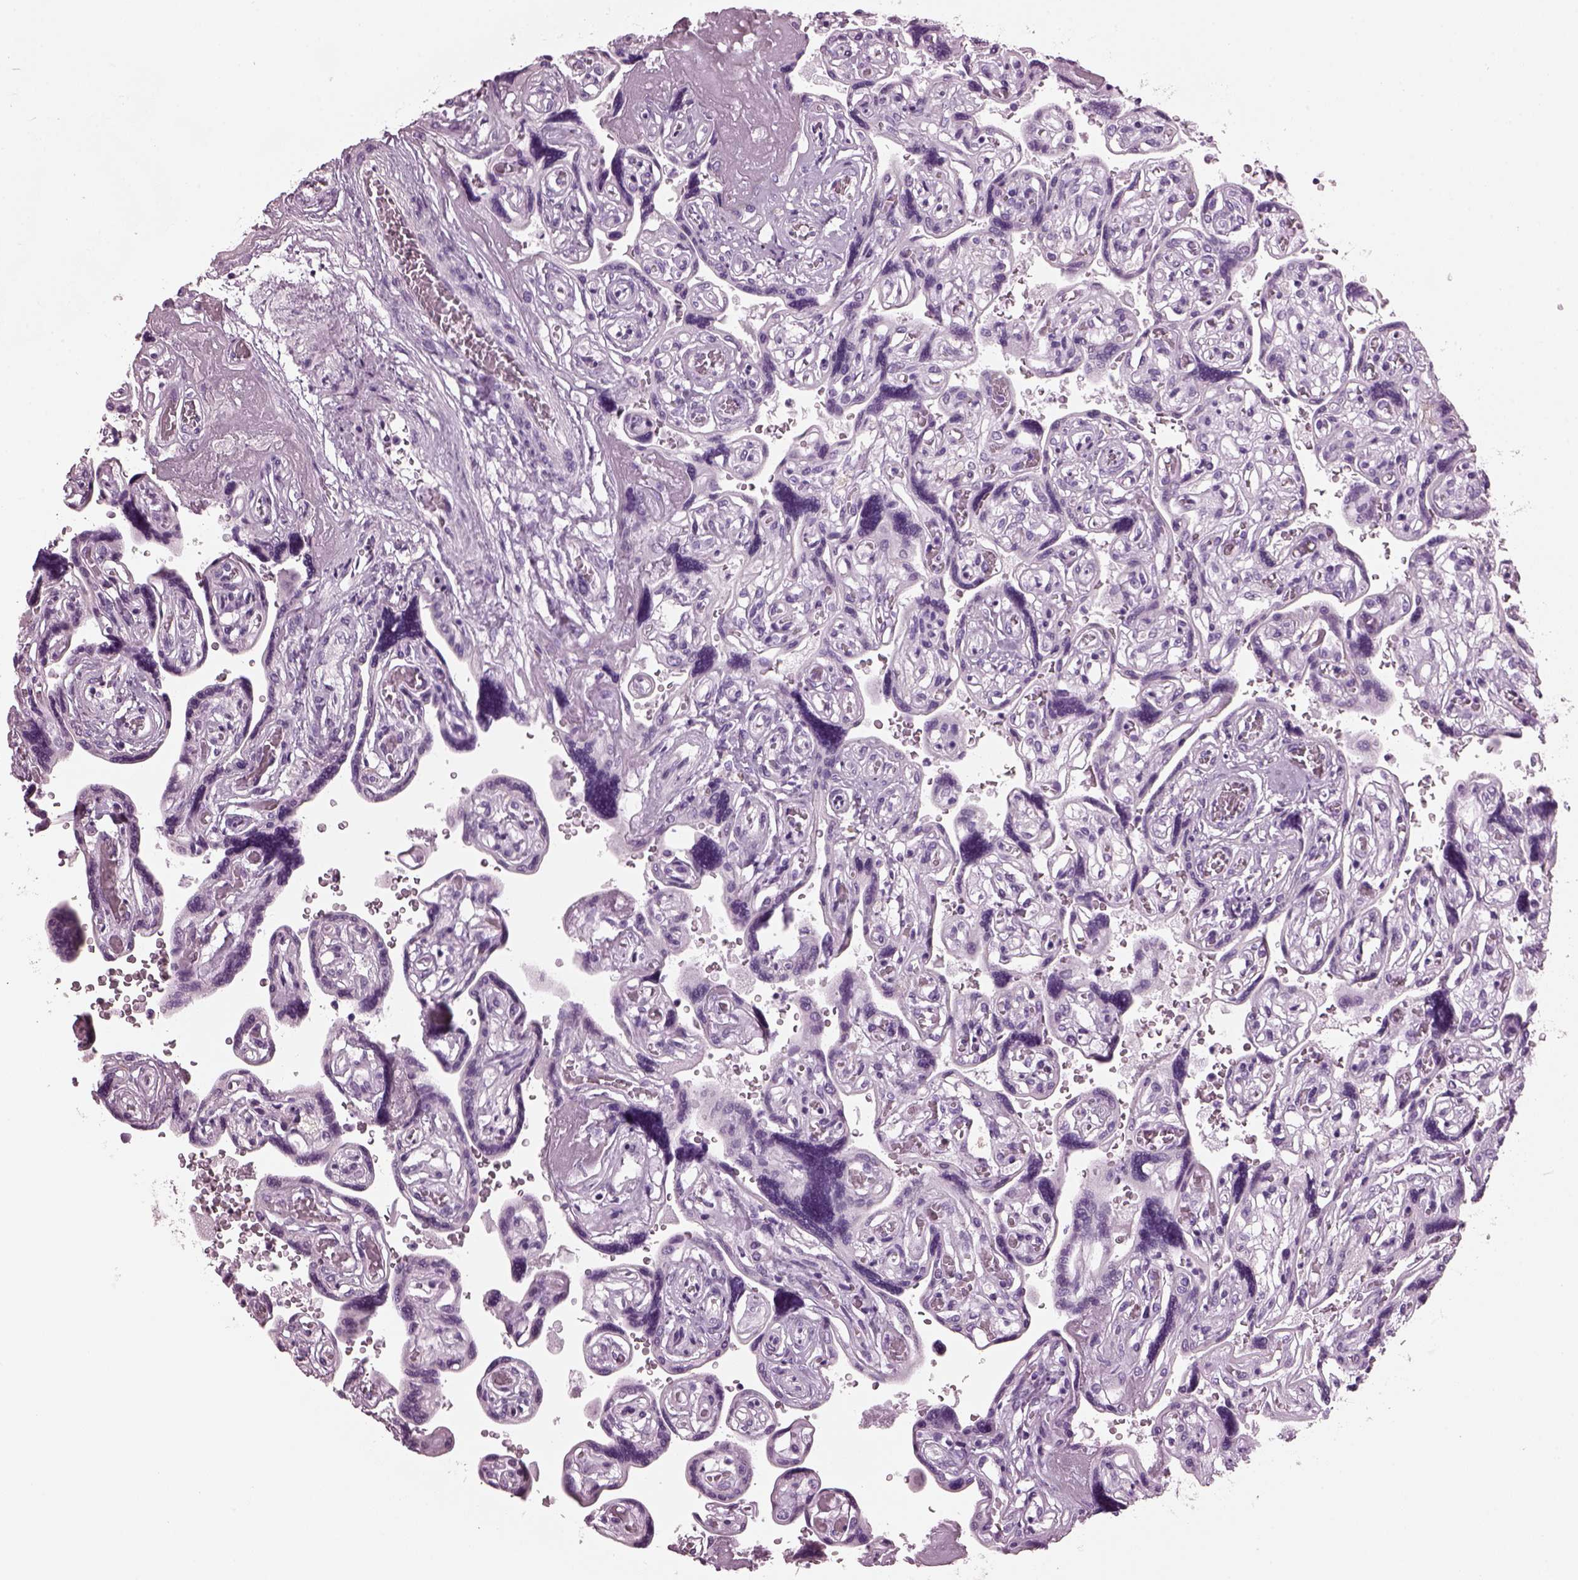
{"staining": {"intensity": "negative", "quantity": "none", "location": "none"}, "tissue": "placenta", "cell_type": "Decidual cells", "image_type": "normal", "snomed": [{"axis": "morphology", "description": "Normal tissue, NOS"}, {"axis": "topography", "description": "Placenta"}], "caption": "Immunohistochemistry micrograph of benign placenta stained for a protein (brown), which reveals no staining in decidual cells. Nuclei are stained in blue.", "gene": "KRTAP3", "patient": {"sex": "female", "age": 32}}